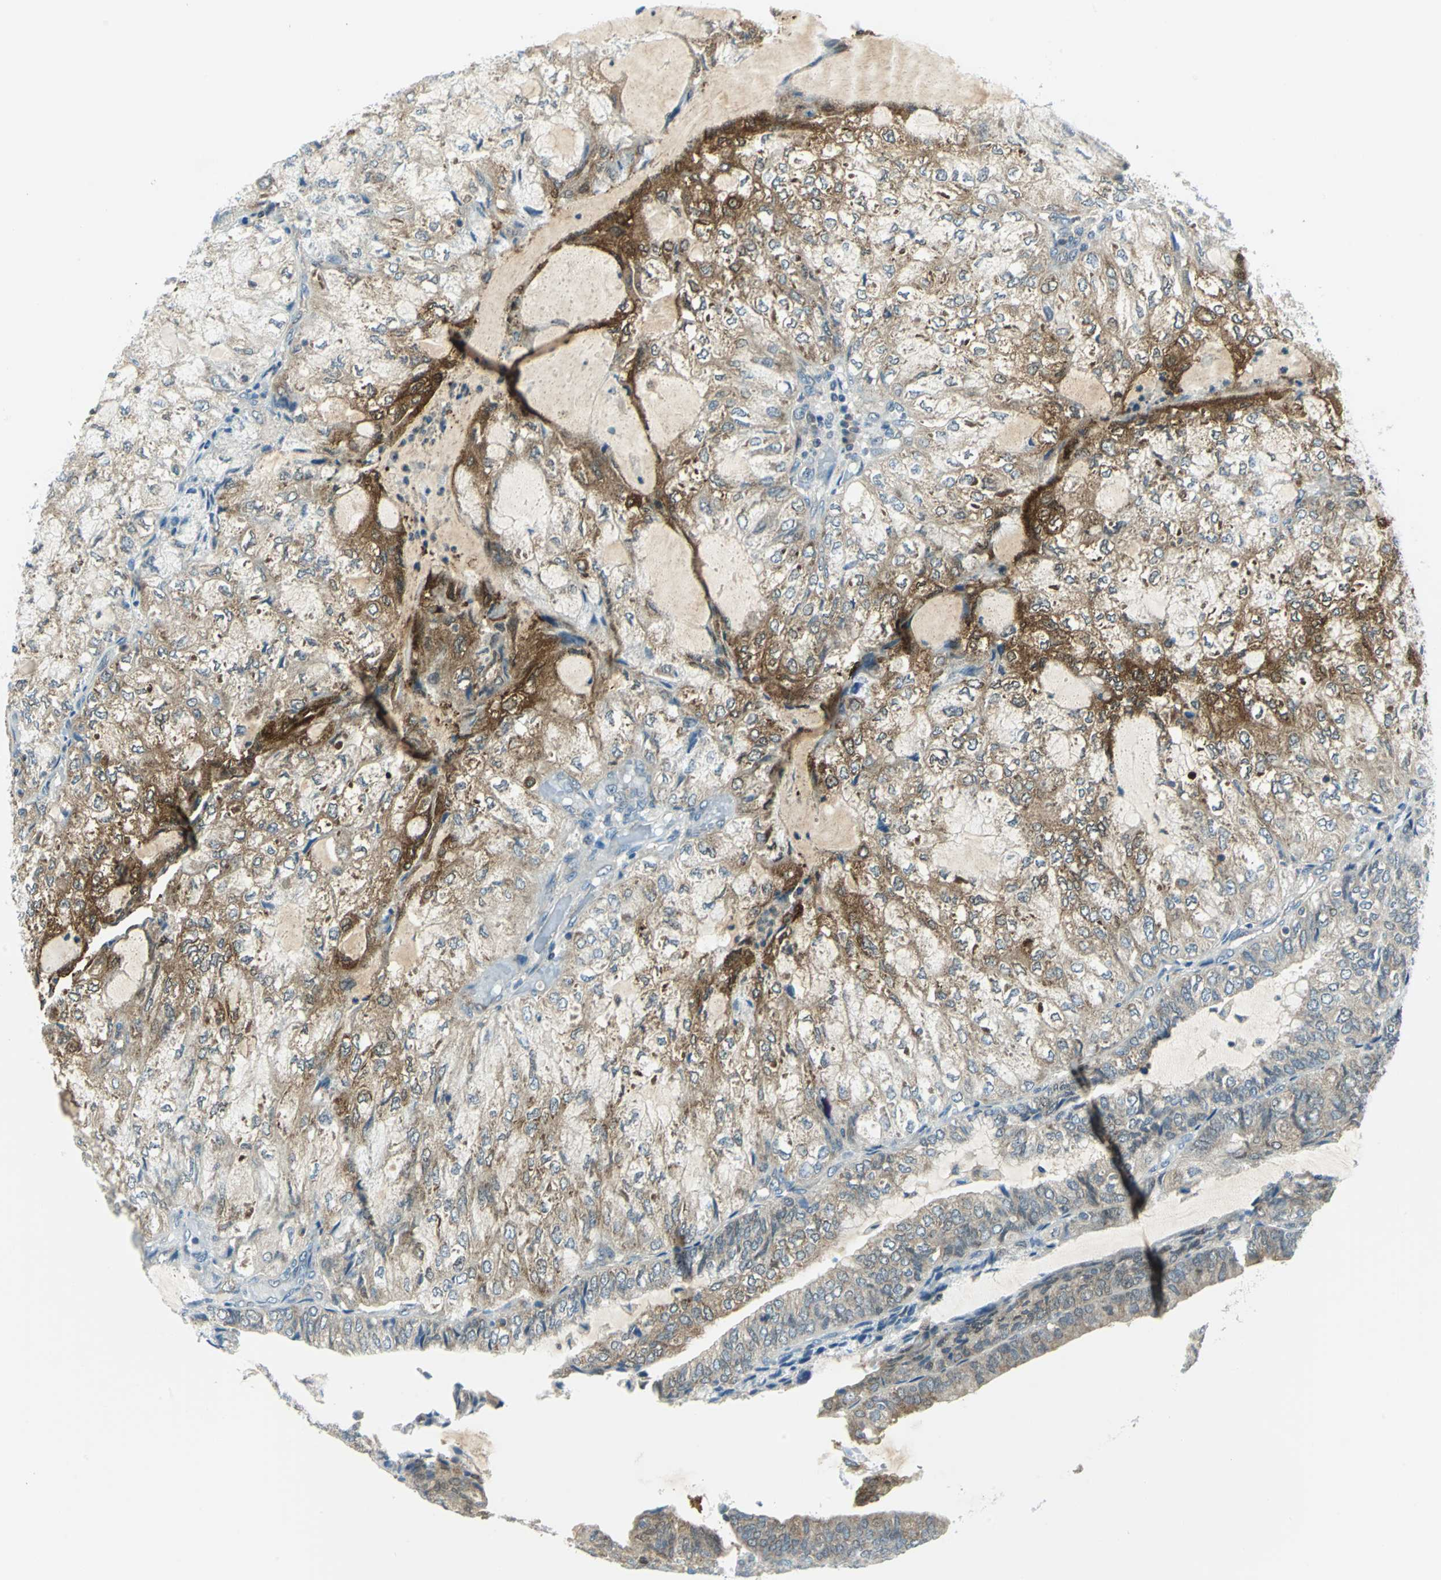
{"staining": {"intensity": "strong", "quantity": "<25%", "location": "cytoplasmic/membranous"}, "tissue": "endometrial cancer", "cell_type": "Tumor cells", "image_type": "cancer", "snomed": [{"axis": "morphology", "description": "Adenocarcinoma, NOS"}, {"axis": "topography", "description": "Endometrium"}], "caption": "About <25% of tumor cells in human adenocarcinoma (endometrial) display strong cytoplasmic/membranous protein positivity as visualized by brown immunohistochemical staining.", "gene": "ALDOA", "patient": {"sex": "female", "age": 81}}